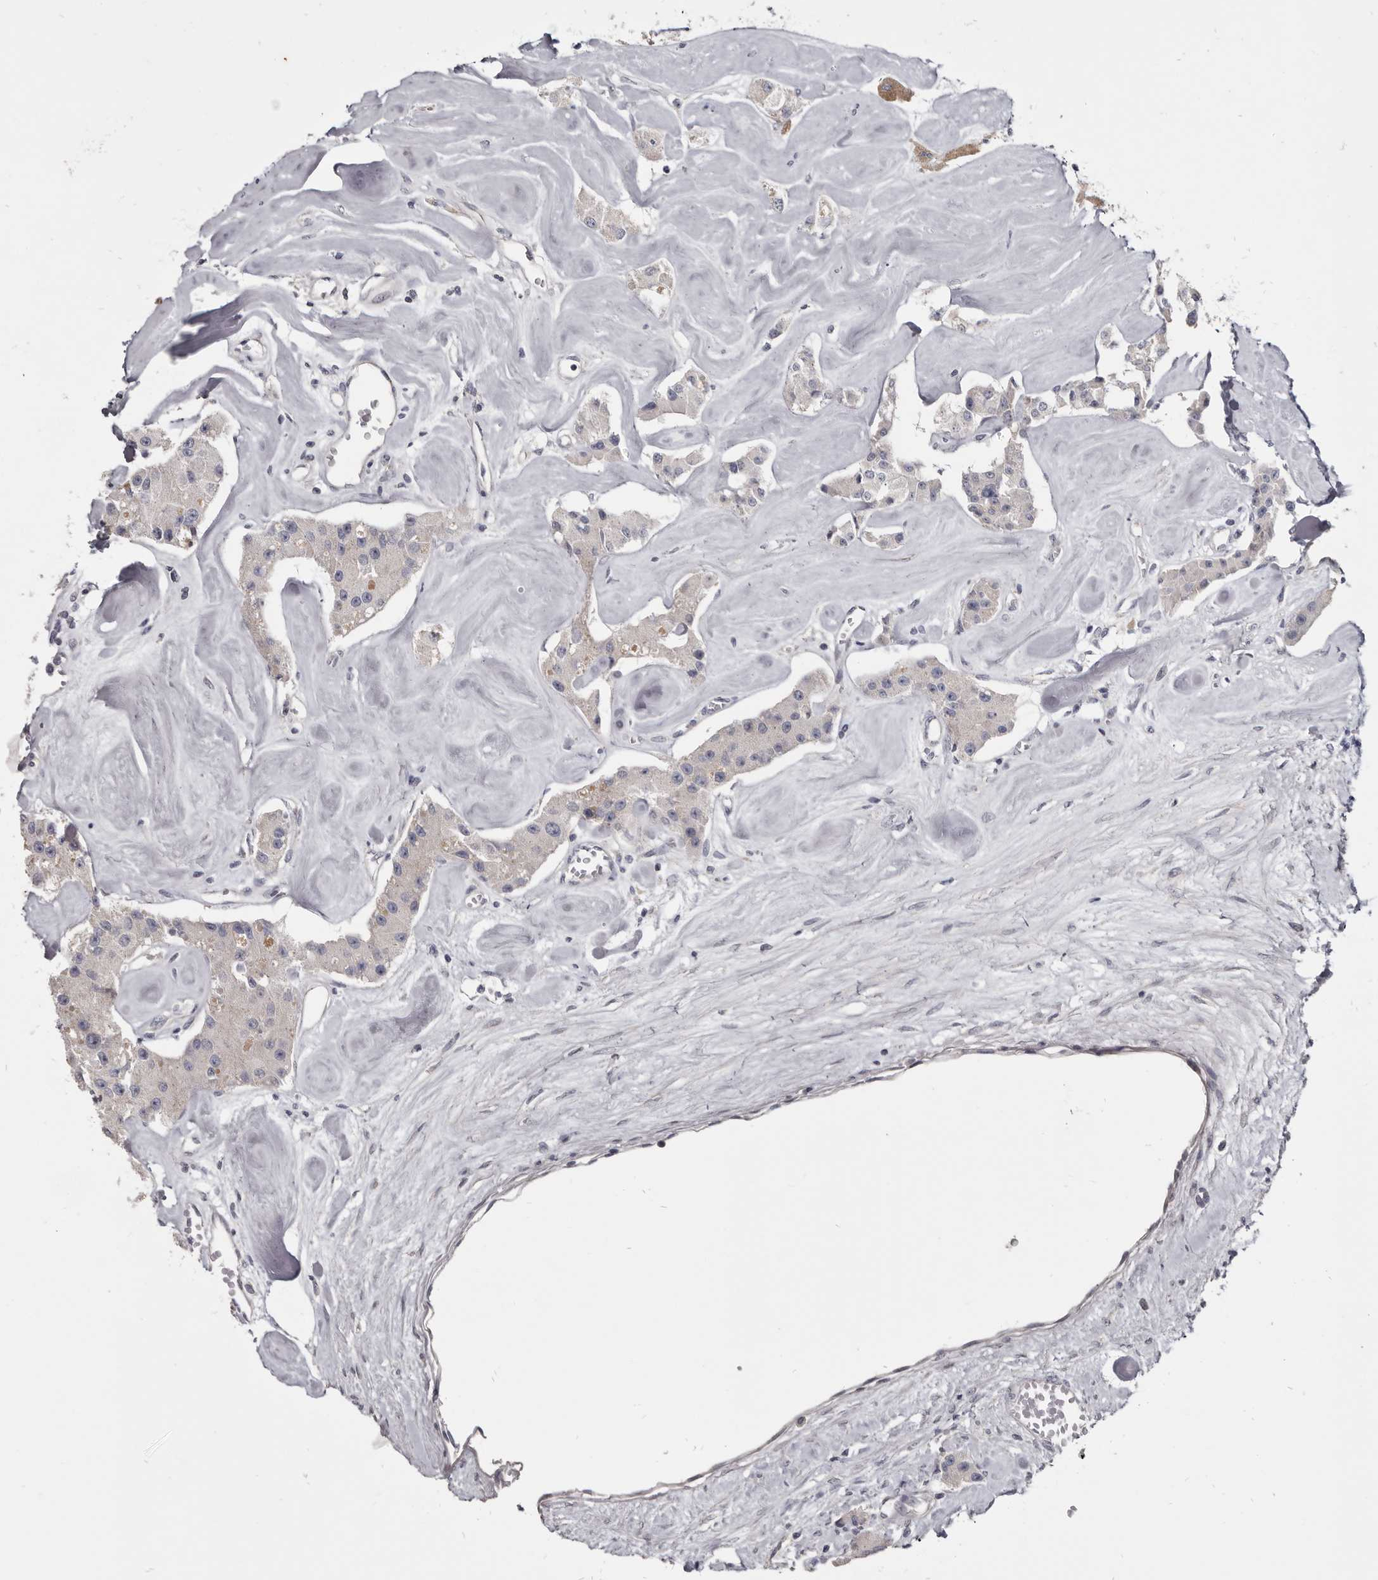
{"staining": {"intensity": "negative", "quantity": "none", "location": "none"}, "tissue": "carcinoid", "cell_type": "Tumor cells", "image_type": "cancer", "snomed": [{"axis": "morphology", "description": "Carcinoid, malignant, NOS"}, {"axis": "topography", "description": "Pancreas"}], "caption": "Immunohistochemical staining of human carcinoid shows no significant positivity in tumor cells.", "gene": "CGN", "patient": {"sex": "male", "age": 41}}